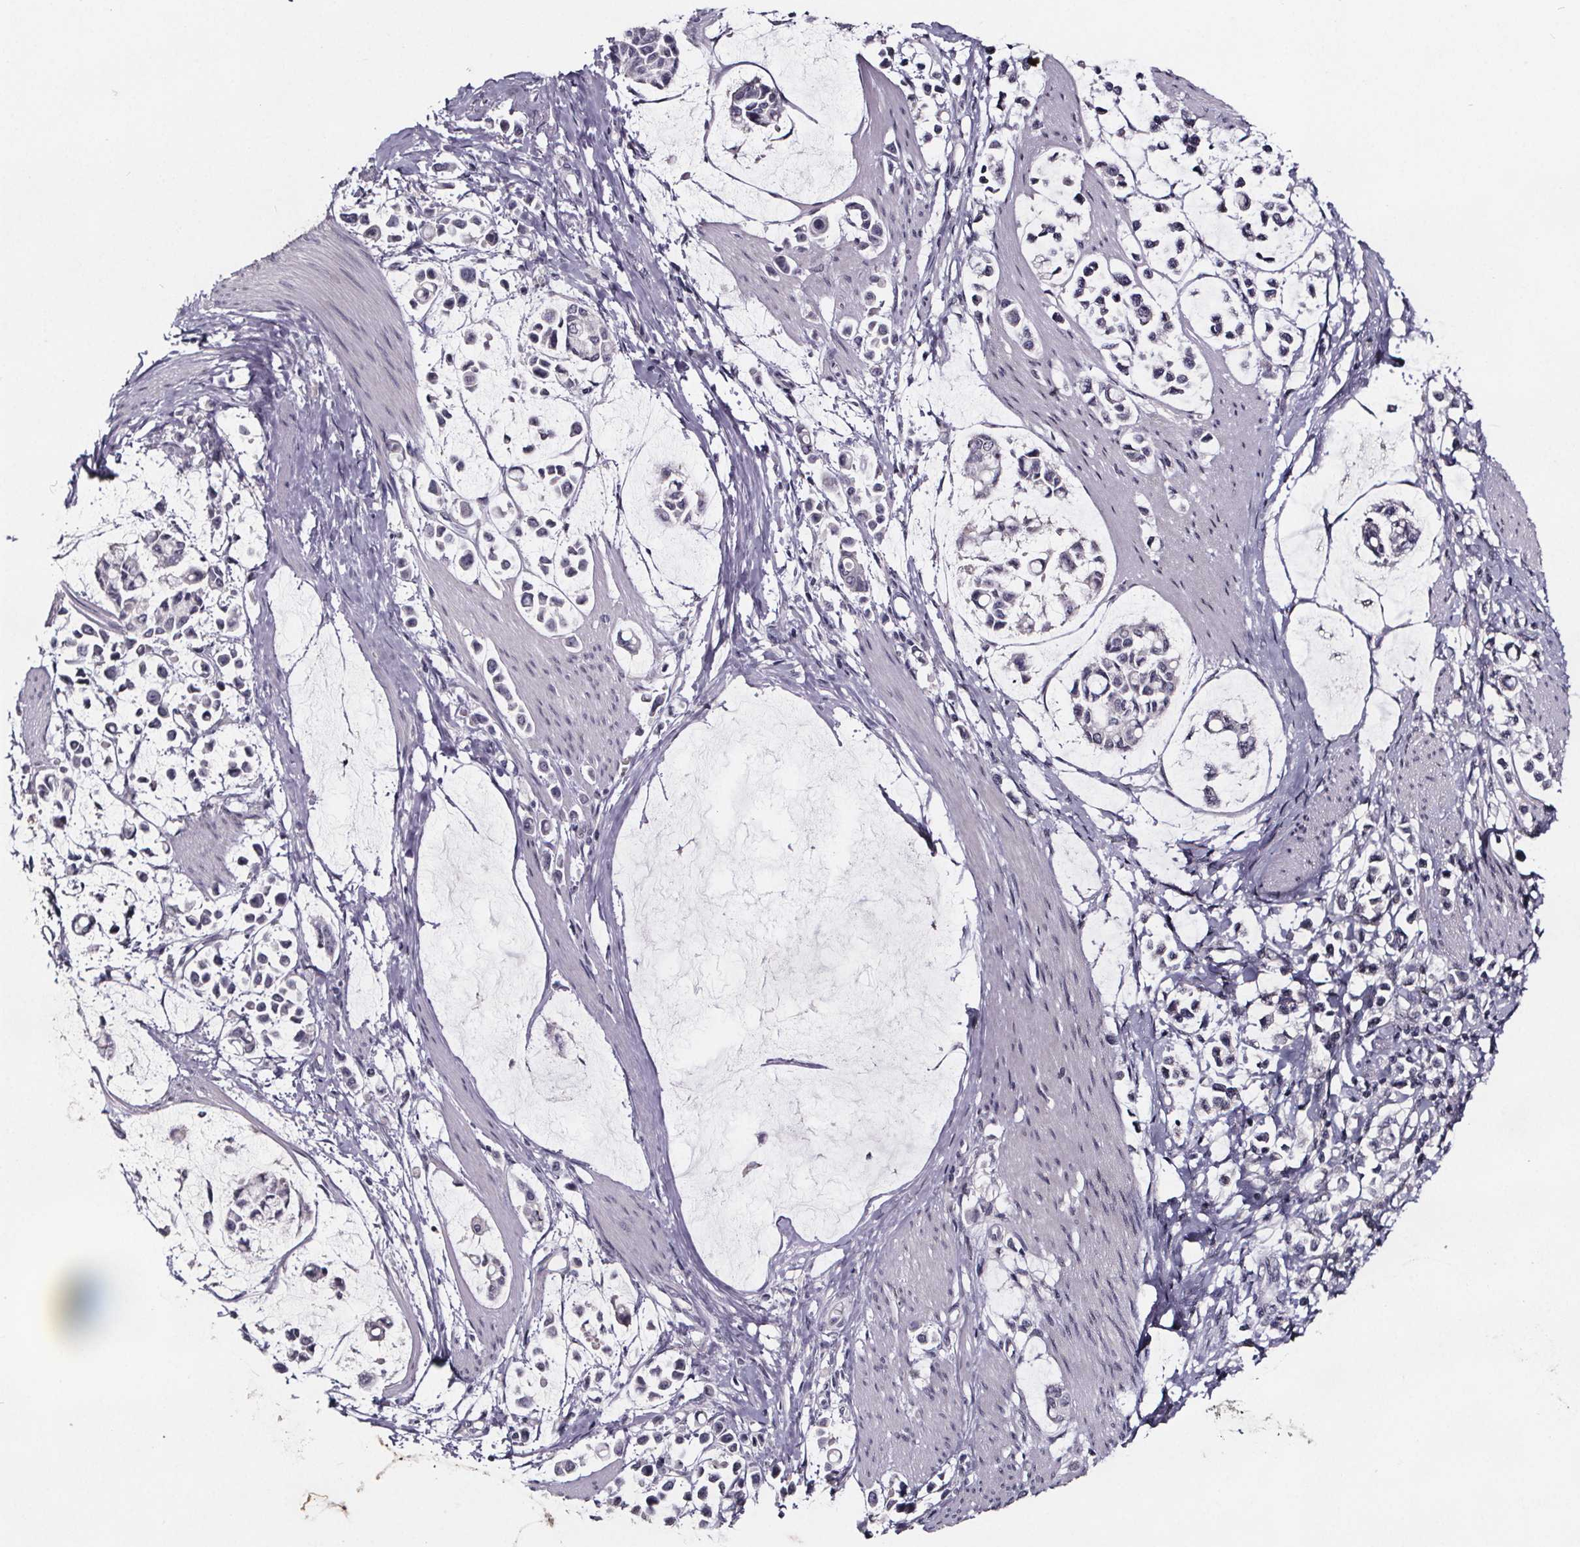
{"staining": {"intensity": "negative", "quantity": "none", "location": "none"}, "tissue": "stomach cancer", "cell_type": "Tumor cells", "image_type": "cancer", "snomed": [{"axis": "morphology", "description": "Adenocarcinoma, NOS"}, {"axis": "topography", "description": "Stomach"}], "caption": "Tumor cells show no significant protein positivity in stomach adenocarcinoma.", "gene": "AR", "patient": {"sex": "male", "age": 82}}